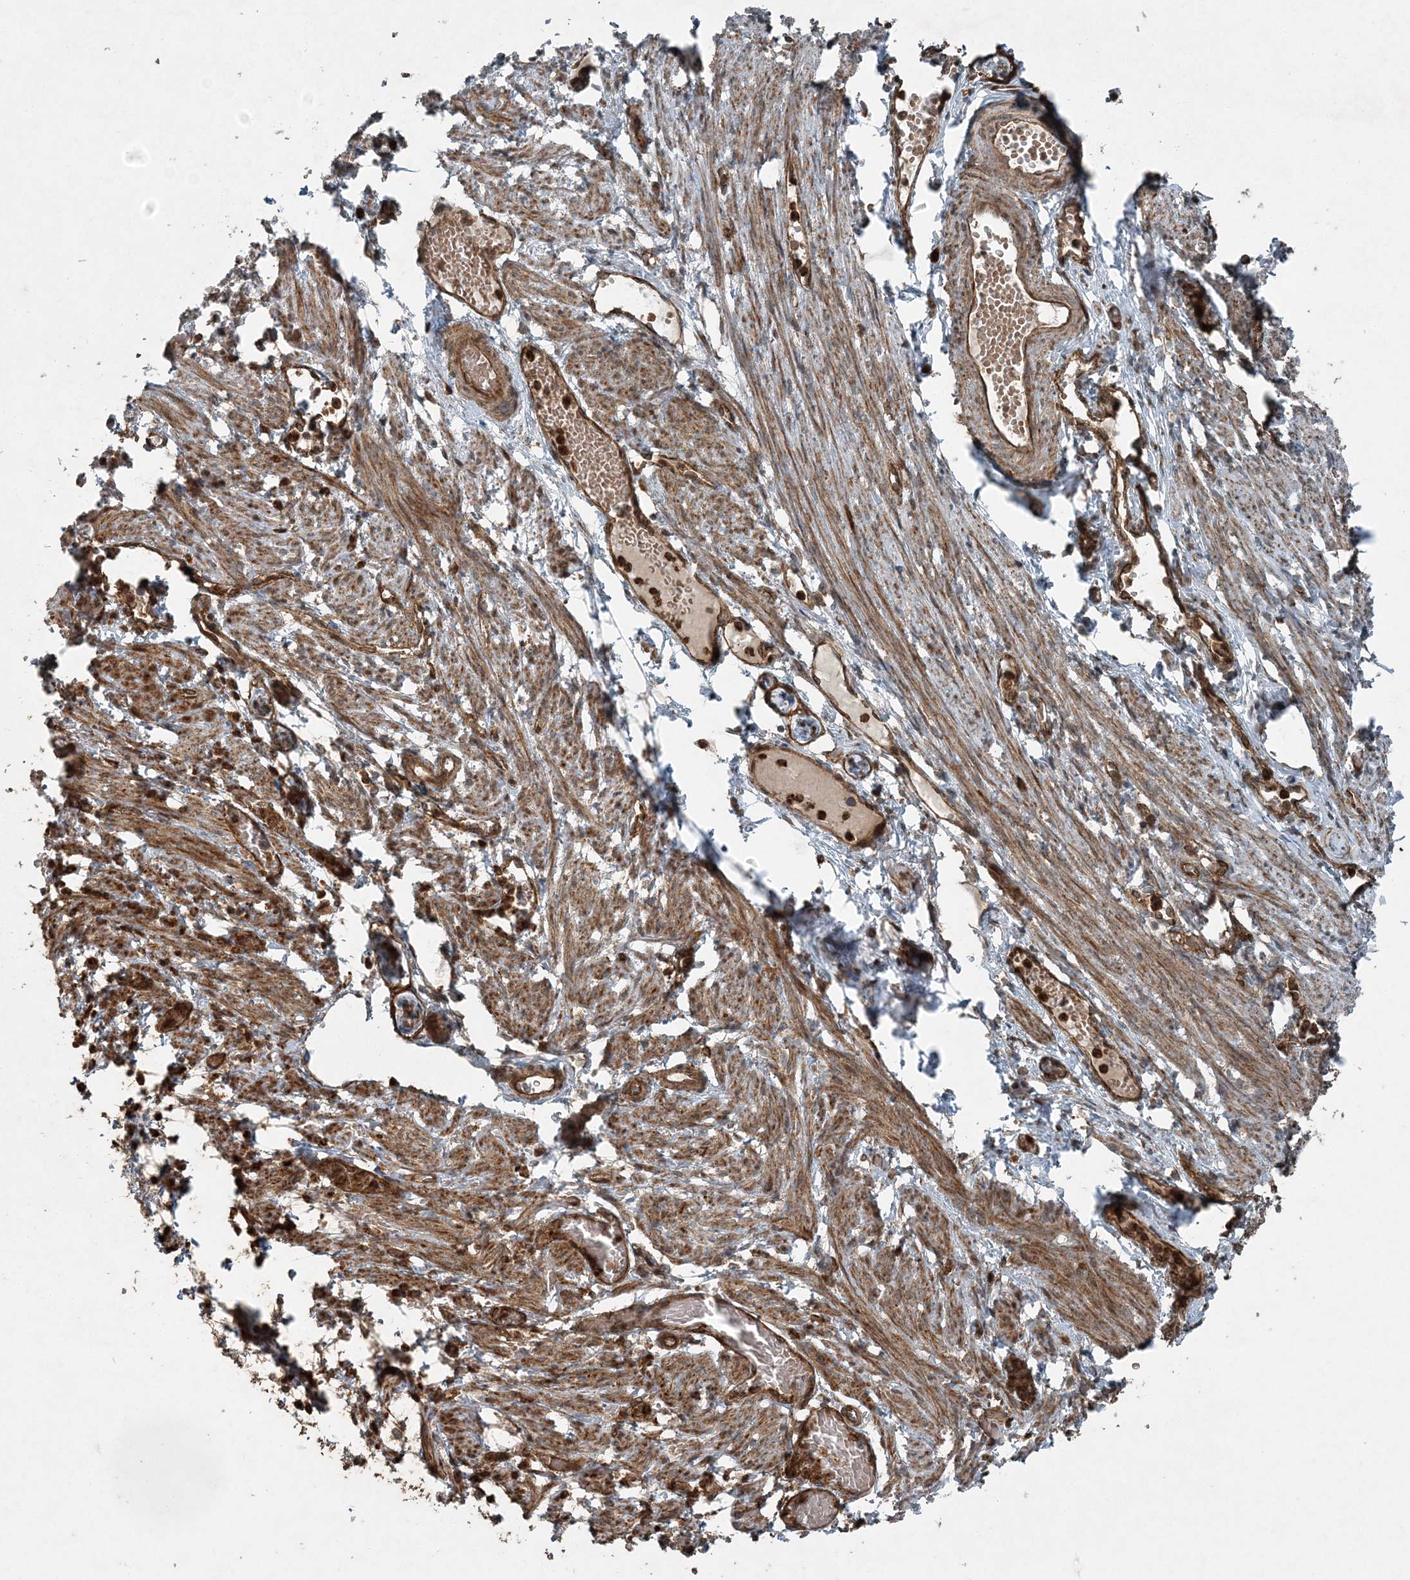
{"staining": {"intensity": "moderate", "quantity": ">75%", "location": "cytoplasmic/membranous"}, "tissue": "adipose tissue", "cell_type": "Adipocytes", "image_type": "normal", "snomed": [{"axis": "morphology", "description": "Normal tissue, NOS"}, {"axis": "topography", "description": "Smooth muscle"}, {"axis": "topography", "description": "Peripheral nerve tissue"}], "caption": "Immunohistochemistry of unremarkable adipose tissue shows medium levels of moderate cytoplasmic/membranous staining in approximately >75% of adipocytes.", "gene": "COPS7B", "patient": {"sex": "female", "age": 39}}